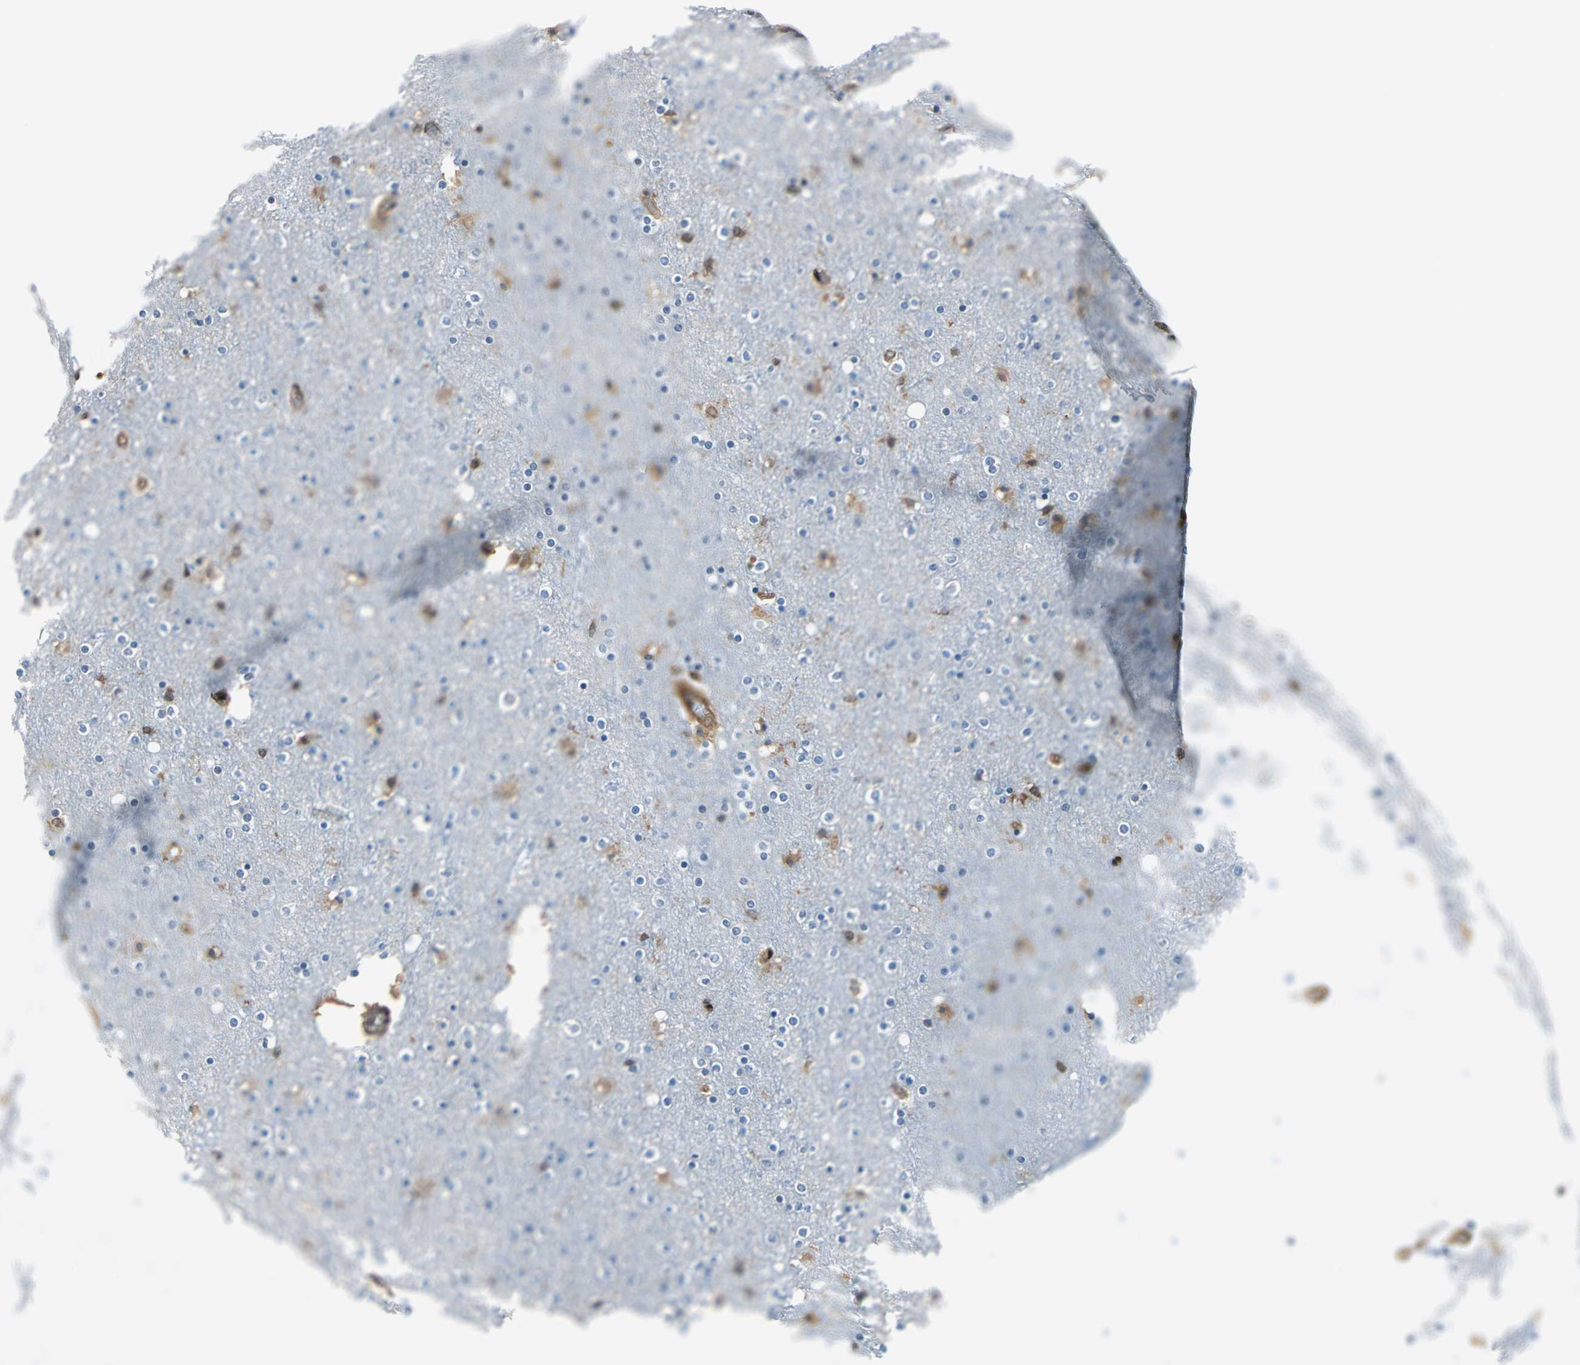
{"staining": {"intensity": "moderate", "quantity": "25%-75%", "location": "cytoplasmic/membranous"}, "tissue": "cerebral cortex", "cell_type": "Endothelial cells", "image_type": "normal", "snomed": [{"axis": "morphology", "description": "Normal tissue, NOS"}, {"axis": "topography", "description": "Cerebral cortex"}], "caption": "Protein staining of unremarkable cerebral cortex exhibits moderate cytoplasmic/membranous staining in about 25%-75% of endothelial cells.", "gene": "PSME1", "patient": {"sex": "female", "age": 54}}